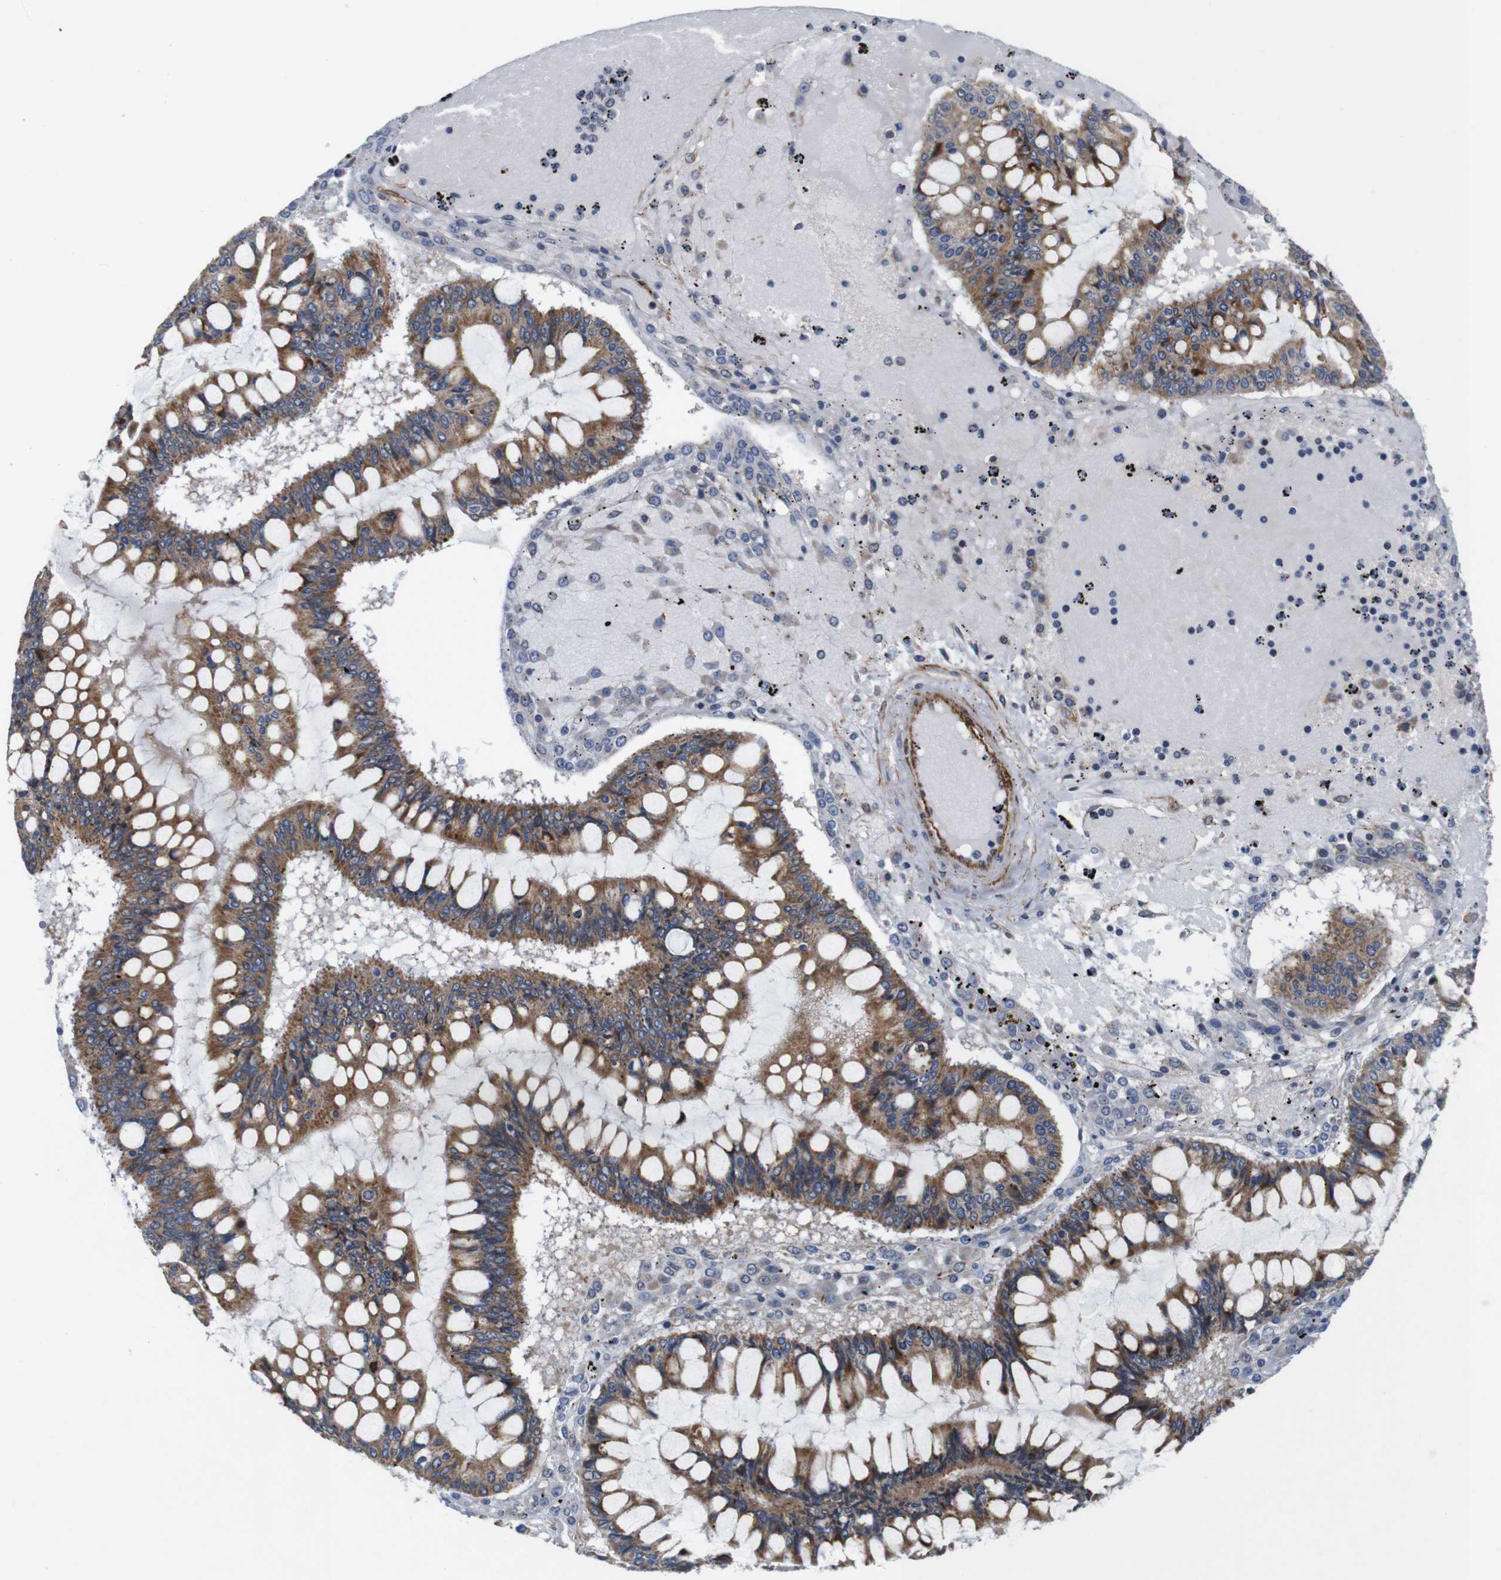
{"staining": {"intensity": "moderate", "quantity": ">75%", "location": "cytoplasmic/membranous"}, "tissue": "ovarian cancer", "cell_type": "Tumor cells", "image_type": "cancer", "snomed": [{"axis": "morphology", "description": "Cystadenocarcinoma, mucinous, NOS"}, {"axis": "topography", "description": "Ovary"}], "caption": "IHC image of human mucinous cystadenocarcinoma (ovarian) stained for a protein (brown), which shows medium levels of moderate cytoplasmic/membranous expression in about >75% of tumor cells.", "gene": "GGT7", "patient": {"sex": "female", "age": 73}}